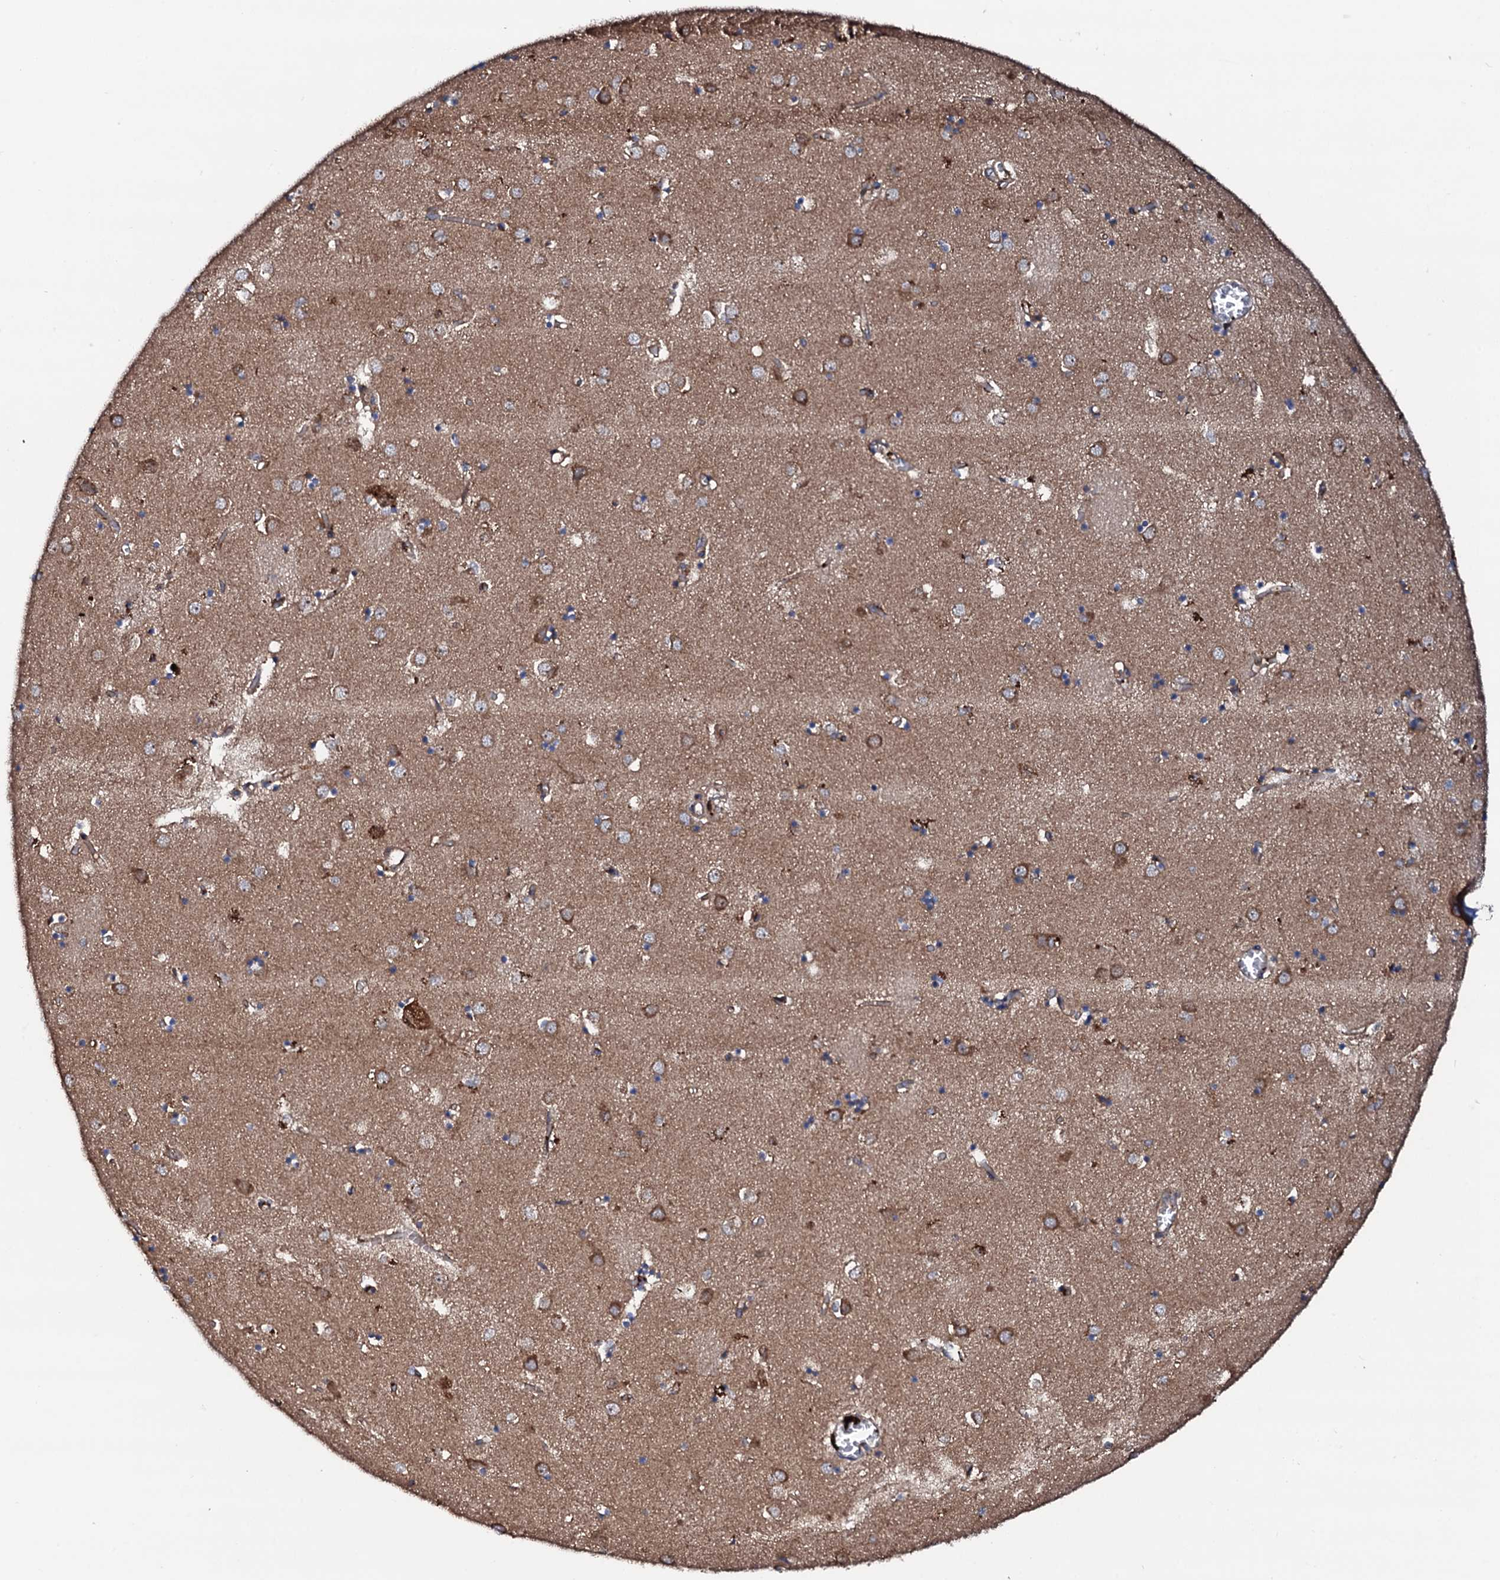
{"staining": {"intensity": "moderate", "quantity": "<25%", "location": "cytoplasmic/membranous"}, "tissue": "caudate", "cell_type": "Glial cells", "image_type": "normal", "snomed": [{"axis": "morphology", "description": "Normal tissue, NOS"}, {"axis": "topography", "description": "Lateral ventricle wall"}], "caption": "Brown immunohistochemical staining in unremarkable caudate displays moderate cytoplasmic/membranous expression in about <25% of glial cells.", "gene": "ENSG00000256591", "patient": {"sex": "male", "age": 70}}